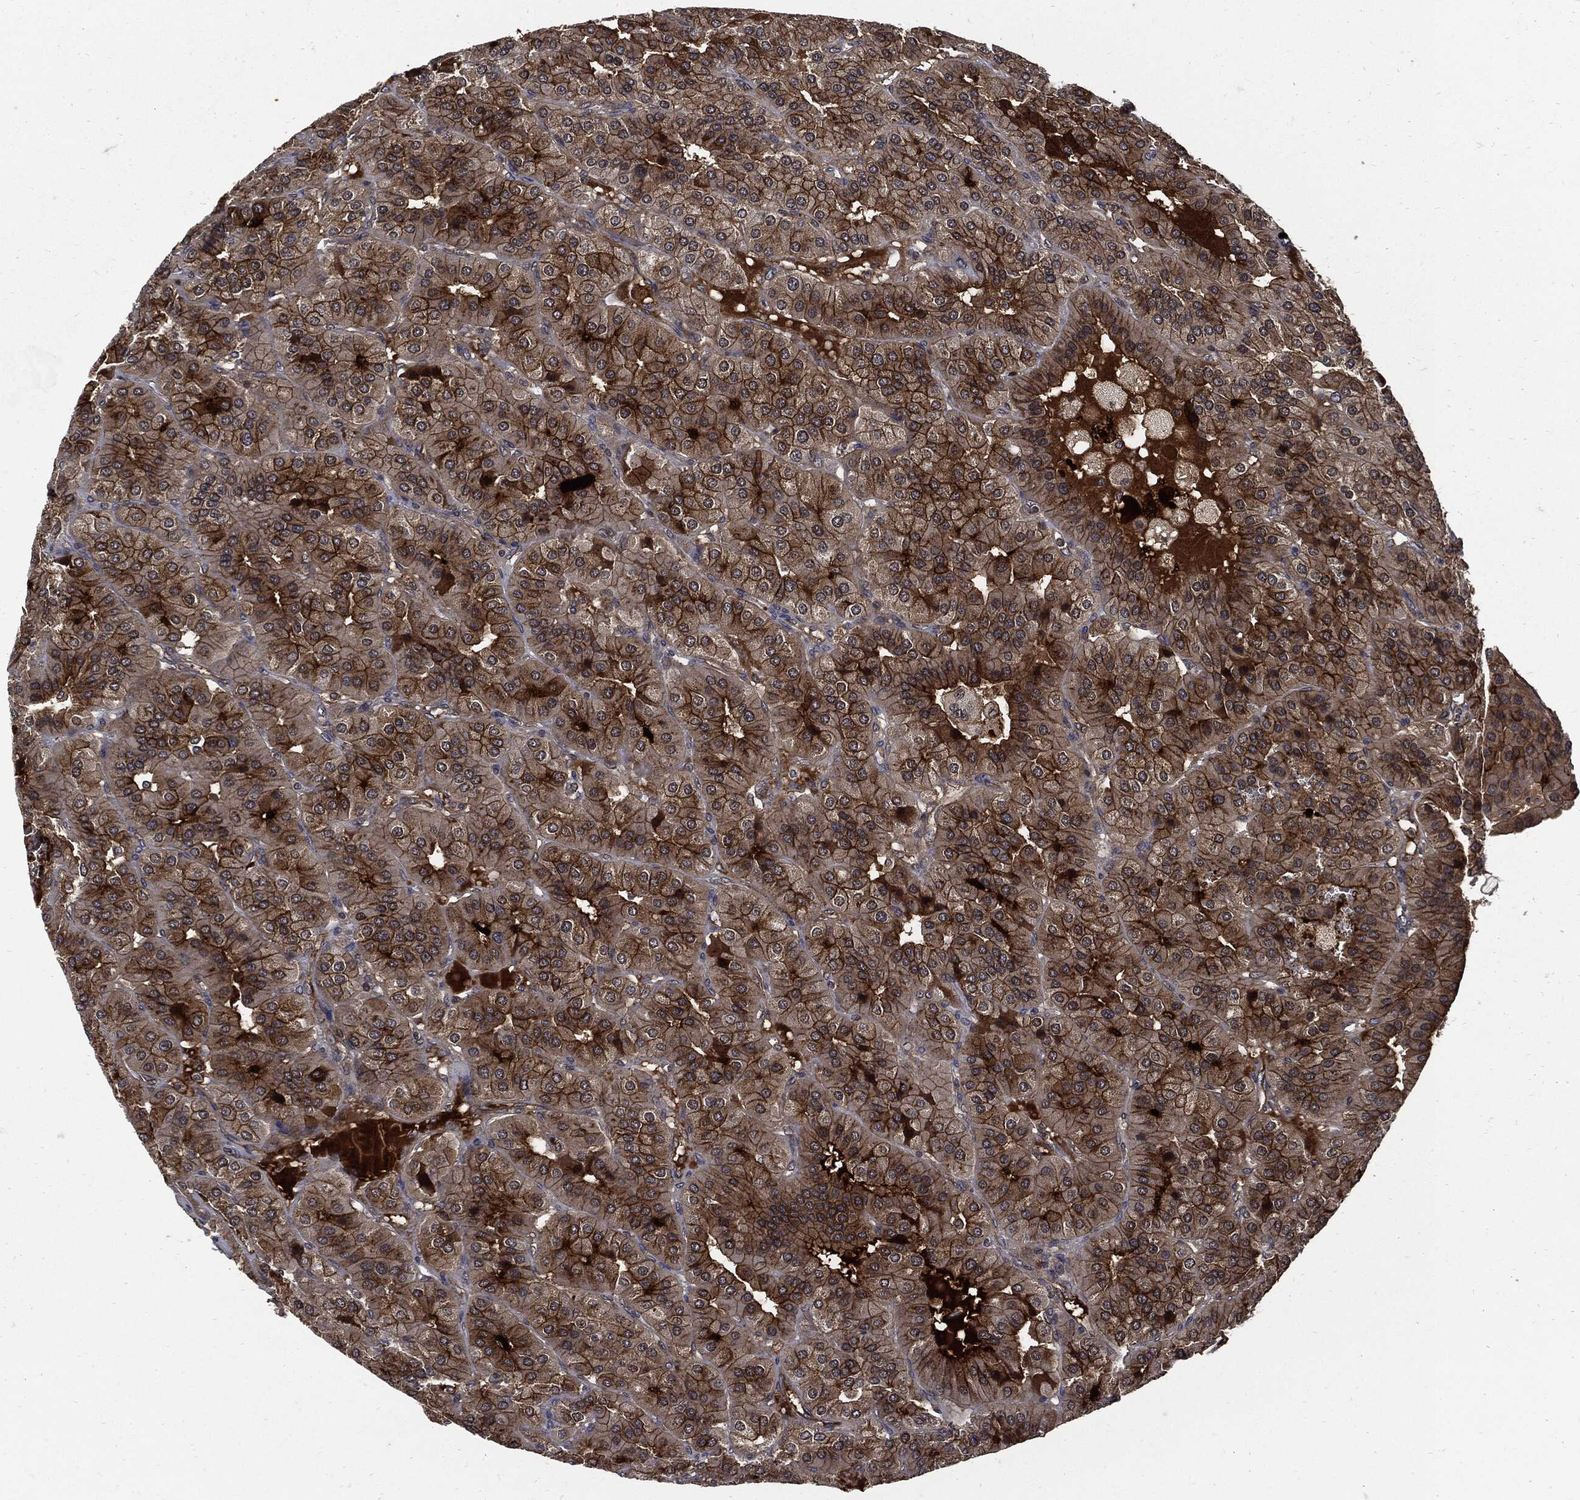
{"staining": {"intensity": "strong", "quantity": "25%-75%", "location": "cytoplasmic/membranous"}, "tissue": "parathyroid gland", "cell_type": "Glandular cells", "image_type": "normal", "snomed": [{"axis": "morphology", "description": "Normal tissue, NOS"}, {"axis": "morphology", "description": "Adenoma, NOS"}, {"axis": "topography", "description": "Parathyroid gland"}], "caption": "The histopathology image displays a brown stain indicating the presence of a protein in the cytoplasmic/membranous of glandular cells in parathyroid gland.", "gene": "CLU", "patient": {"sex": "female", "age": 86}}